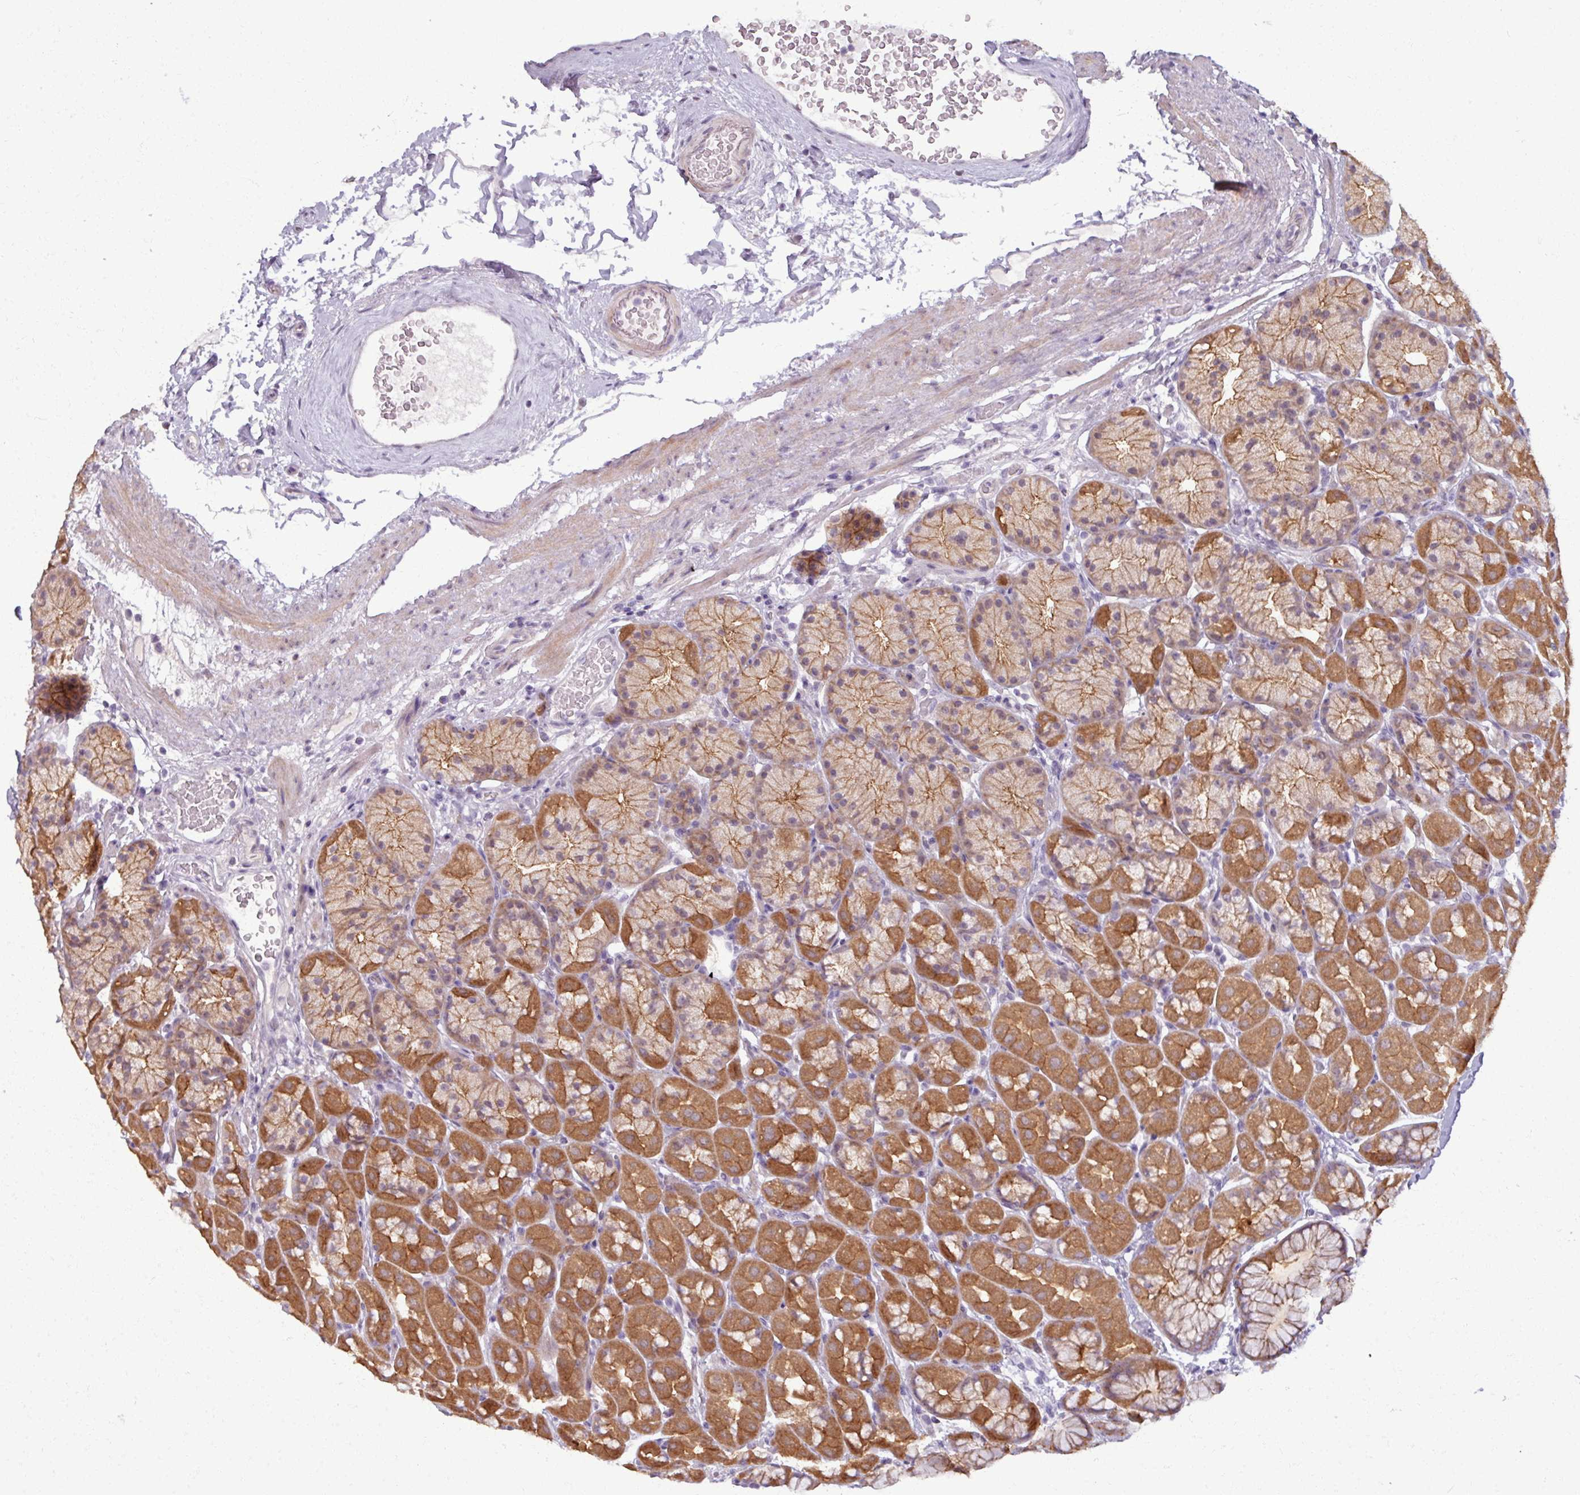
{"staining": {"intensity": "strong", "quantity": ">75%", "location": "cytoplasmic/membranous"}, "tissue": "stomach", "cell_type": "Glandular cells", "image_type": "normal", "snomed": [{"axis": "morphology", "description": "Normal tissue, NOS"}, {"axis": "topography", "description": "Stomach, lower"}], "caption": "A brown stain labels strong cytoplasmic/membranous positivity of a protein in glandular cells of unremarkable stomach. Ihc stains the protein of interest in brown and the nuclei are stained blue.", "gene": "PNMA6A", "patient": {"sex": "male", "age": 67}}